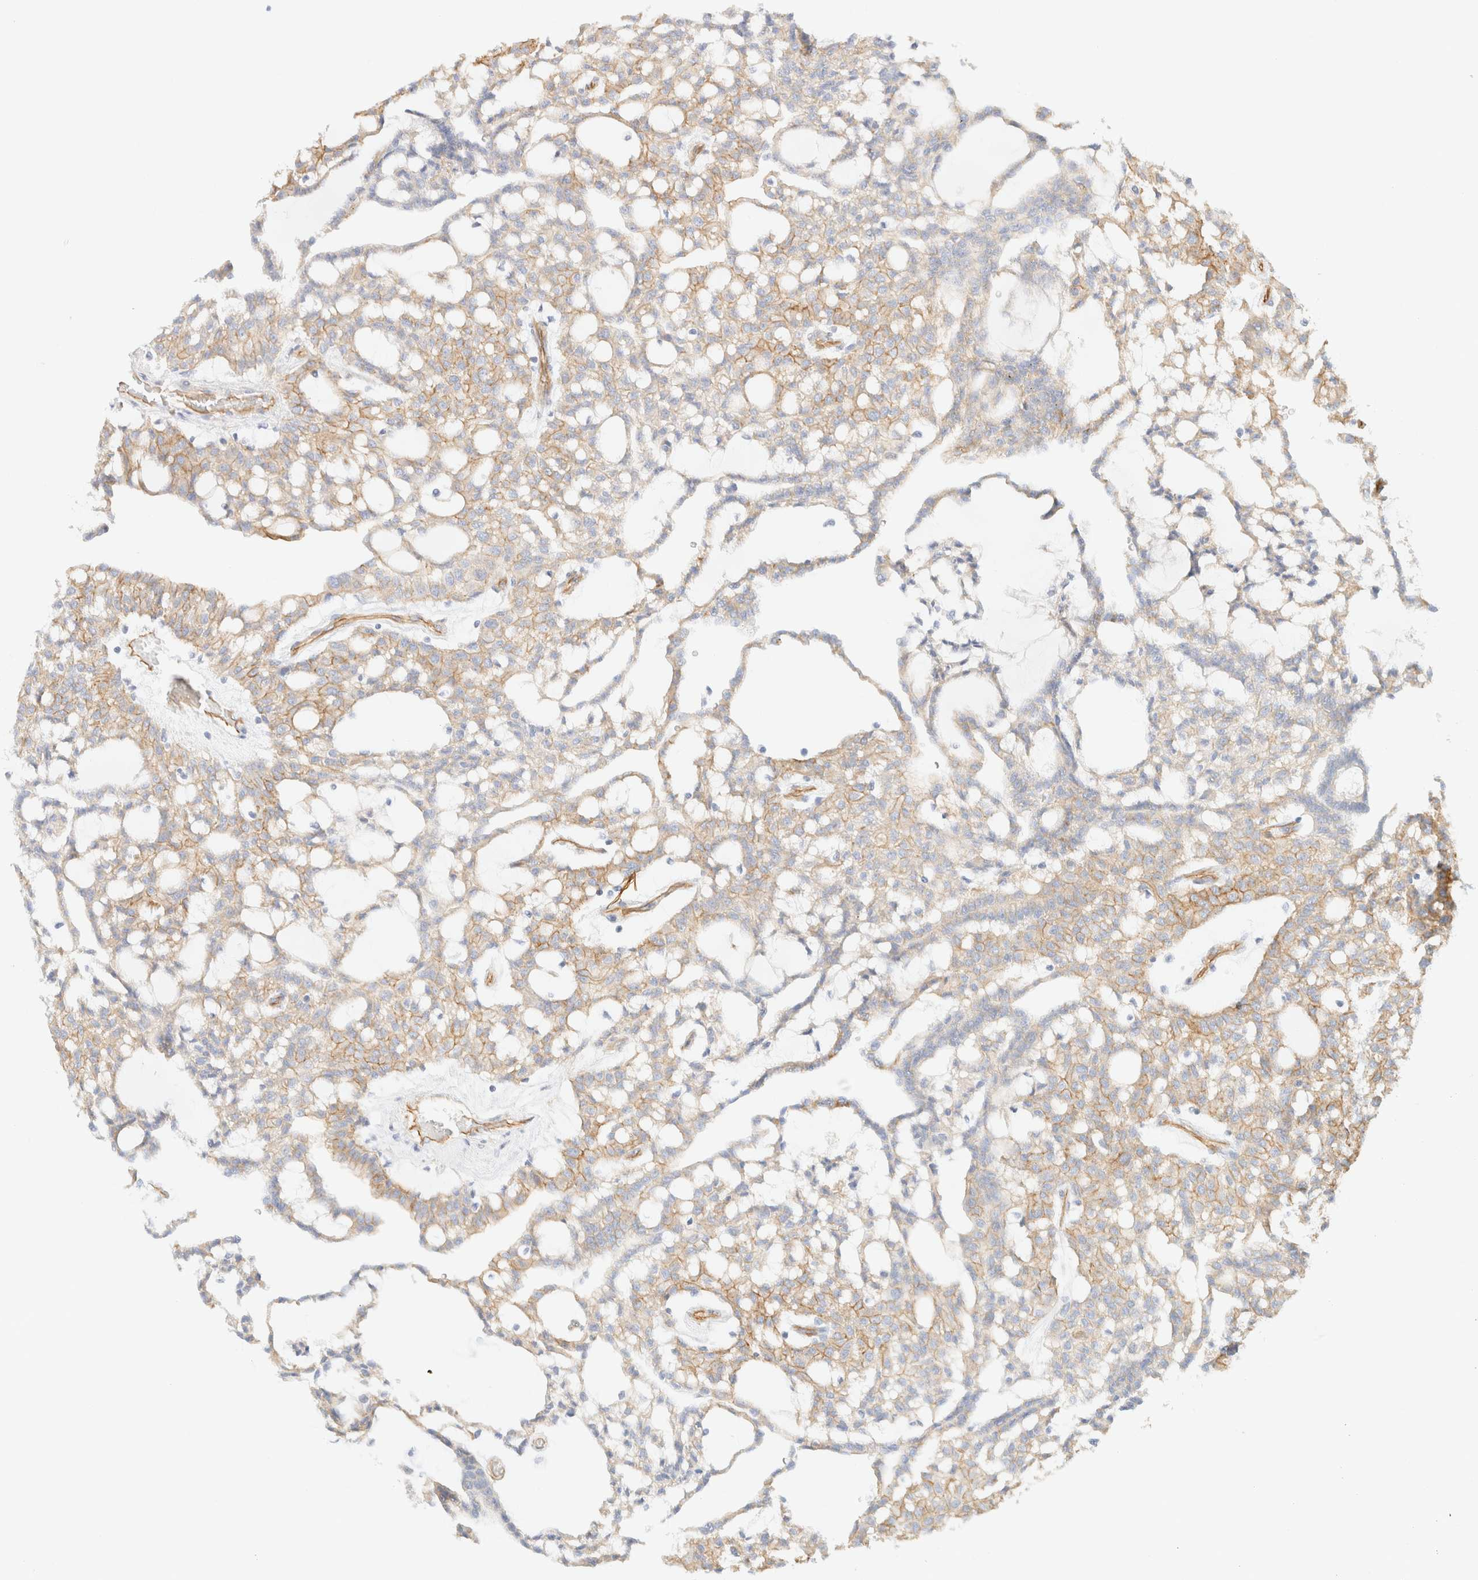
{"staining": {"intensity": "weak", "quantity": ">75%", "location": "cytoplasmic/membranous"}, "tissue": "renal cancer", "cell_type": "Tumor cells", "image_type": "cancer", "snomed": [{"axis": "morphology", "description": "Adenocarcinoma, NOS"}, {"axis": "topography", "description": "Kidney"}], "caption": "A brown stain highlights weak cytoplasmic/membranous staining of a protein in adenocarcinoma (renal) tumor cells. Nuclei are stained in blue.", "gene": "CYB5R4", "patient": {"sex": "male", "age": 63}}